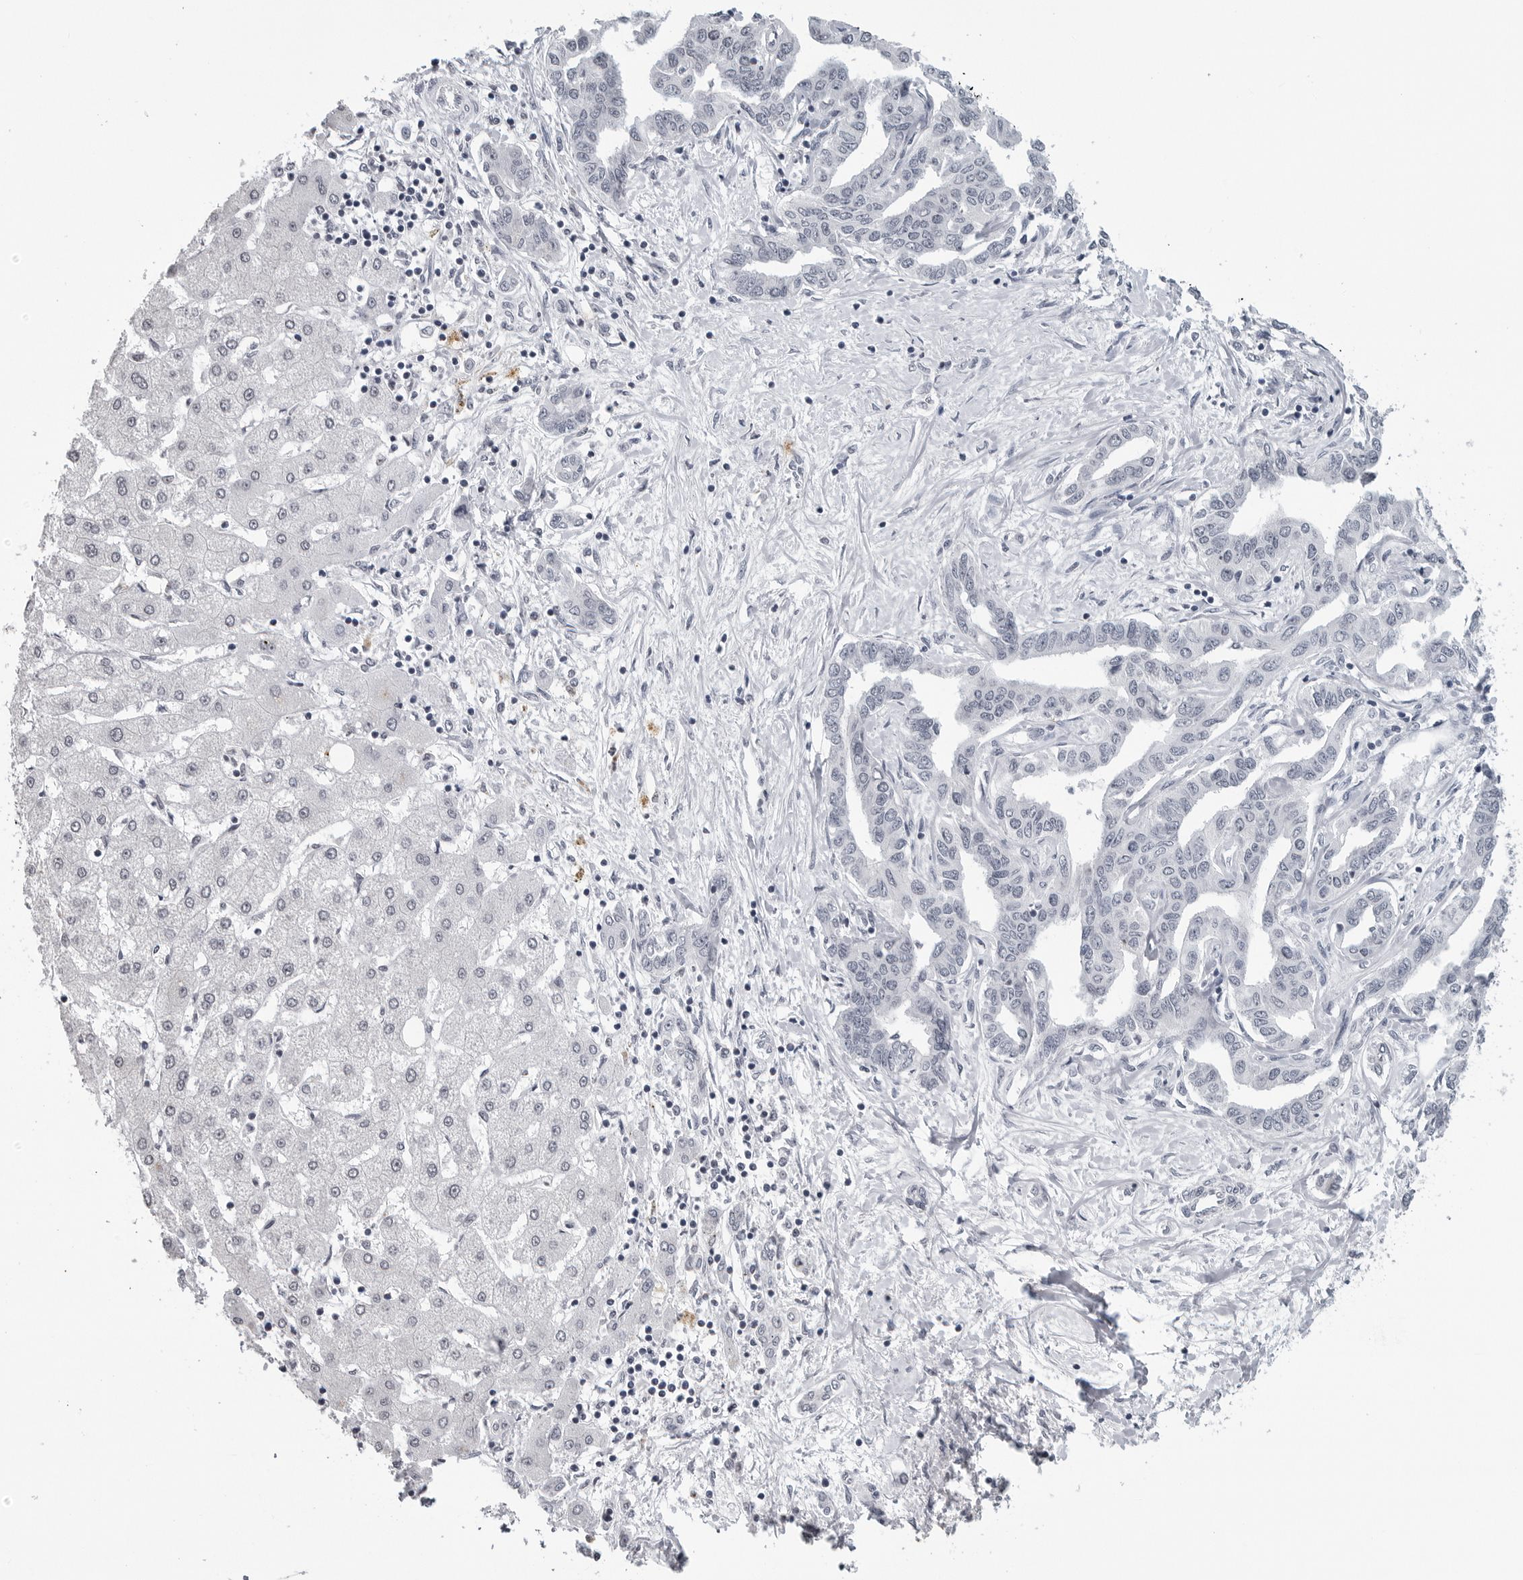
{"staining": {"intensity": "negative", "quantity": "none", "location": "none"}, "tissue": "liver cancer", "cell_type": "Tumor cells", "image_type": "cancer", "snomed": [{"axis": "morphology", "description": "Cholangiocarcinoma"}, {"axis": "topography", "description": "Liver"}], "caption": "The histopathology image exhibits no staining of tumor cells in liver cholangiocarcinoma.", "gene": "DDX54", "patient": {"sex": "male", "age": 59}}